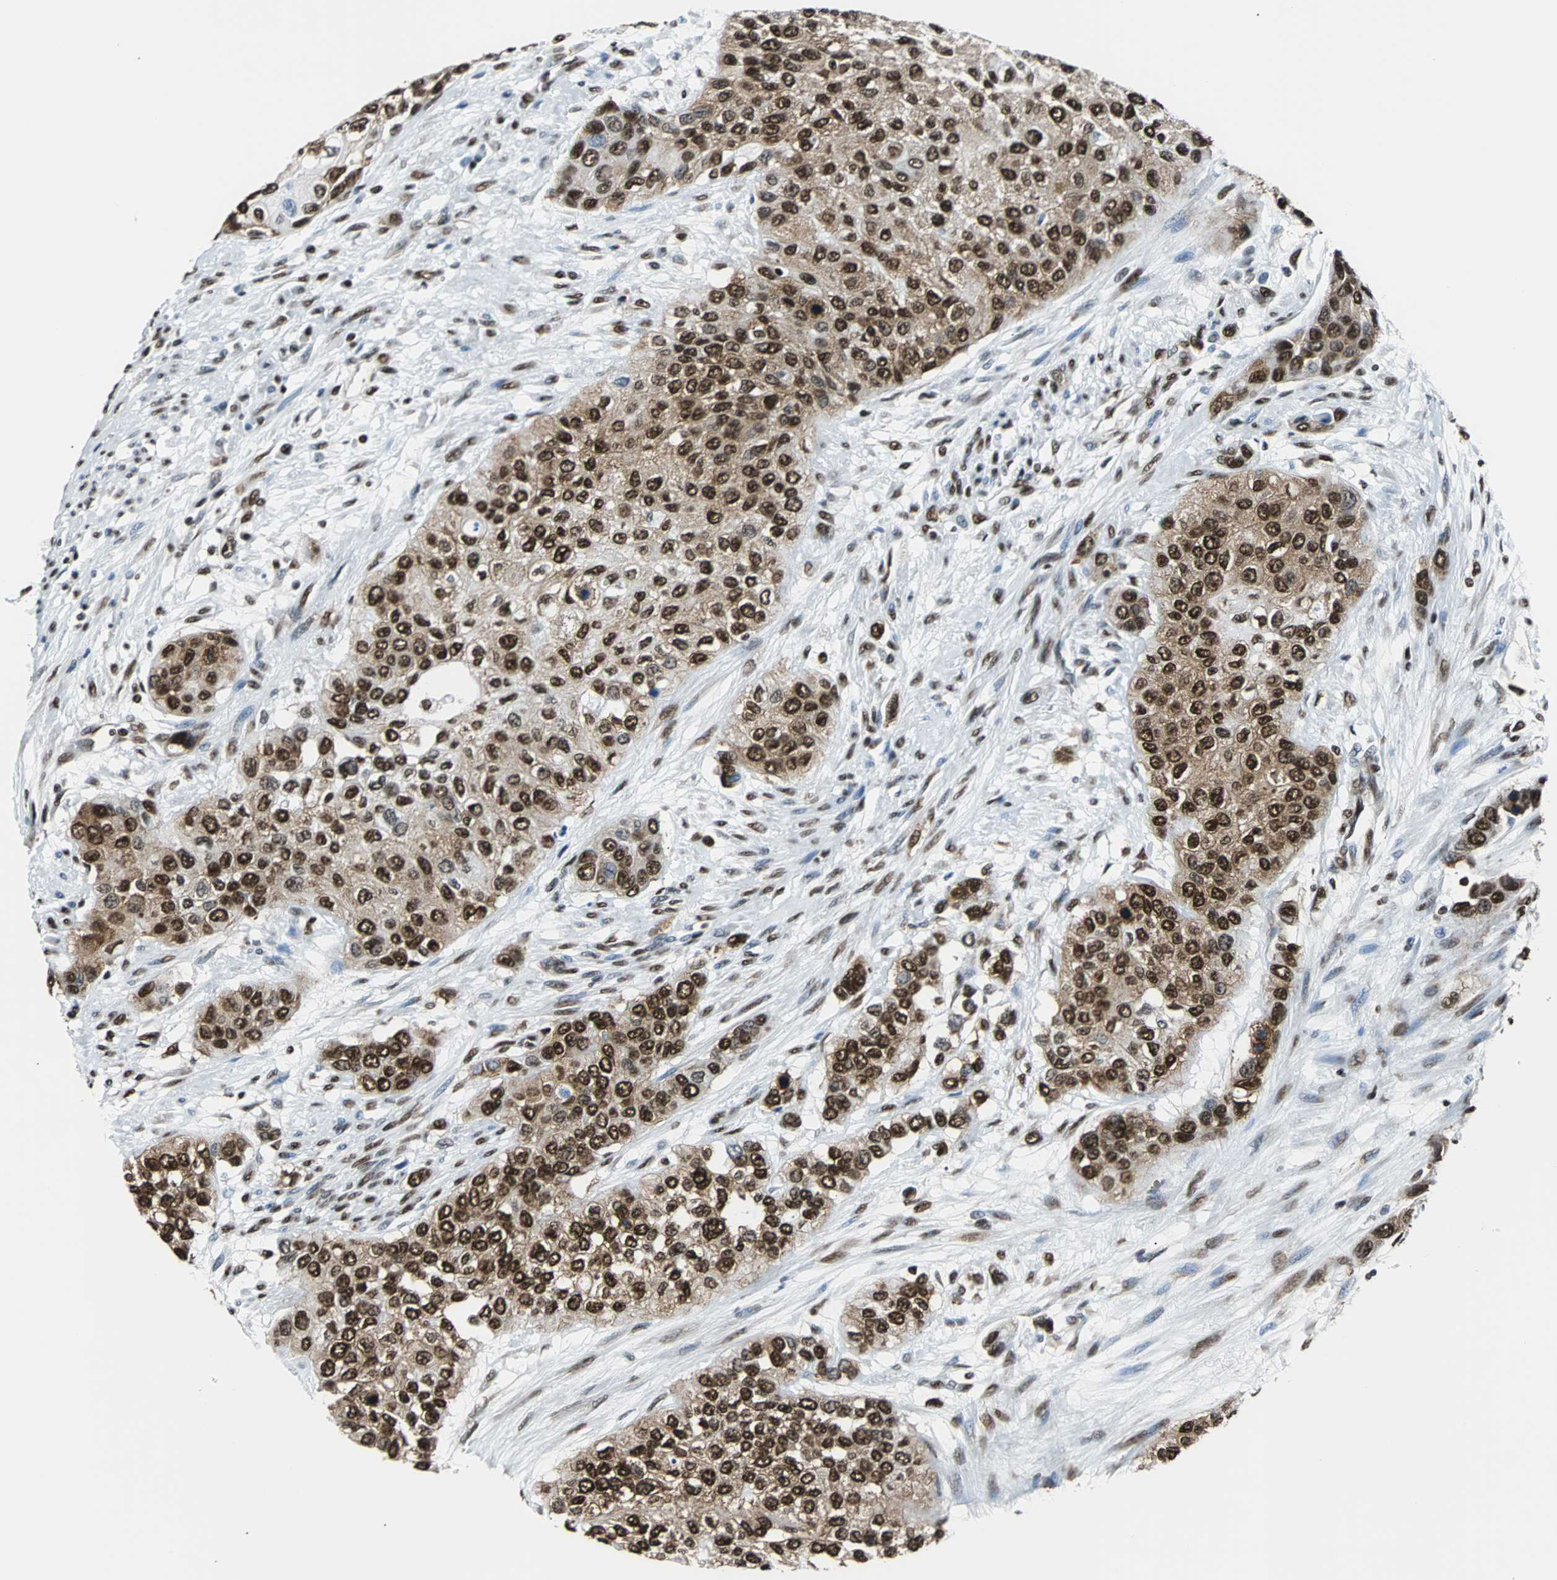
{"staining": {"intensity": "strong", "quantity": ">75%", "location": "cytoplasmic/membranous,nuclear"}, "tissue": "urothelial cancer", "cell_type": "Tumor cells", "image_type": "cancer", "snomed": [{"axis": "morphology", "description": "Urothelial carcinoma, High grade"}, {"axis": "topography", "description": "Urinary bladder"}], "caption": "Strong cytoplasmic/membranous and nuclear protein expression is appreciated in about >75% of tumor cells in urothelial carcinoma (high-grade).", "gene": "FUBP1", "patient": {"sex": "female", "age": 56}}